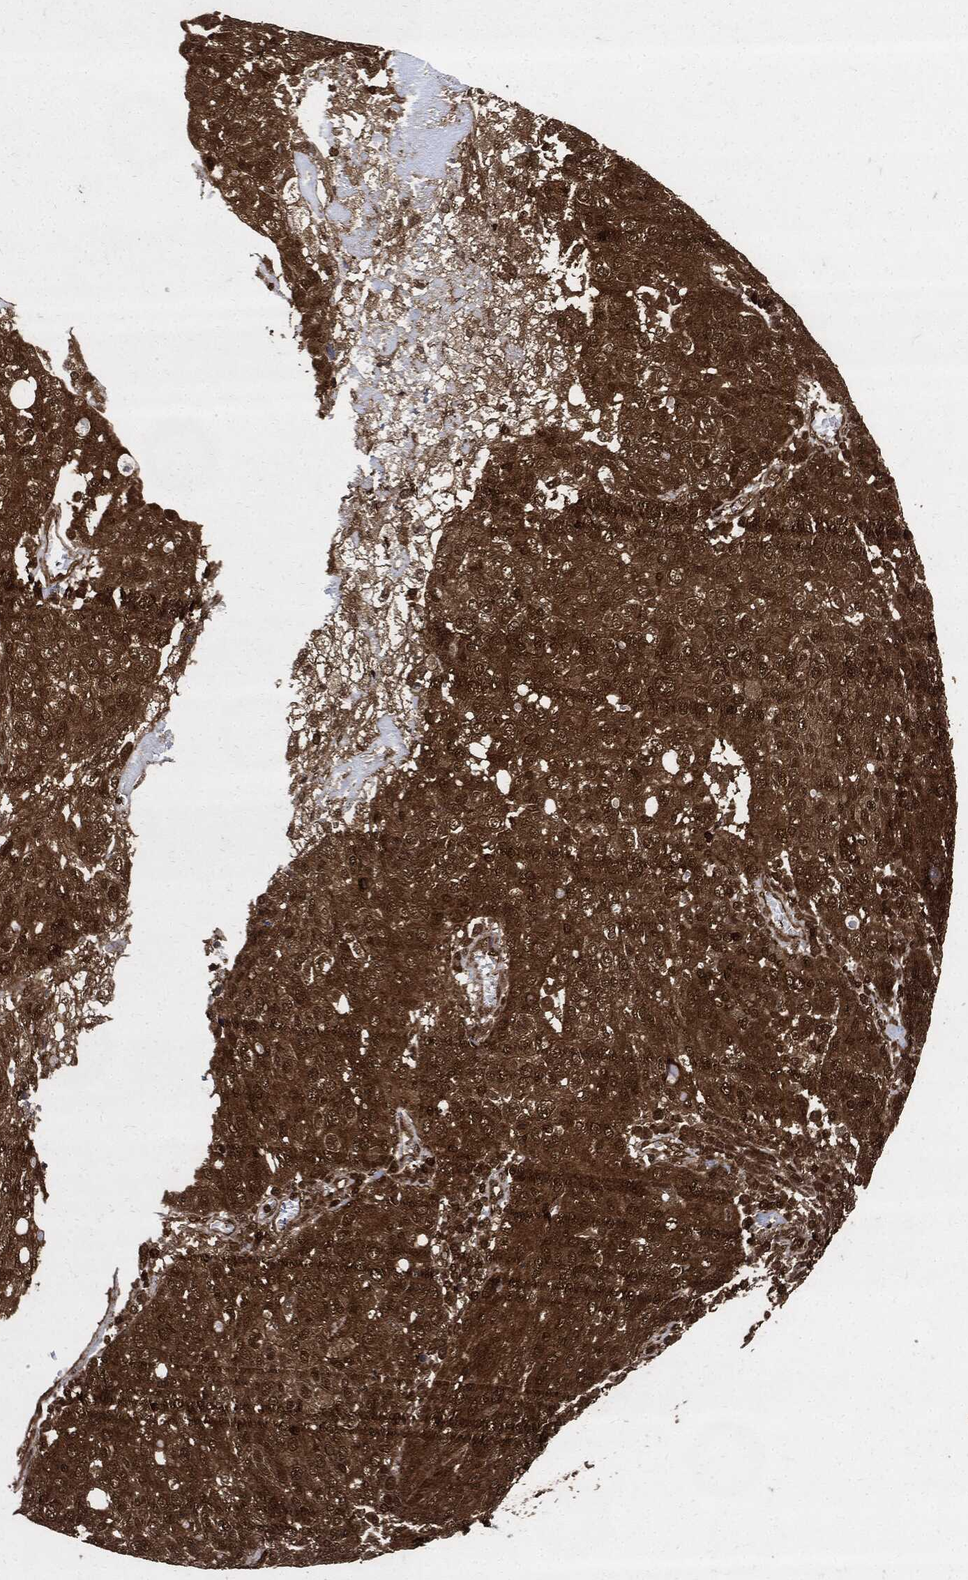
{"staining": {"intensity": "moderate", "quantity": ">75%", "location": "cytoplasmic/membranous"}, "tissue": "ovarian cancer", "cell_type": "Tumor cells", "image_type": "cancer", "snomed": [{"axis": "morphology", "description": "Carcinoma, endometroid"}, {"axis": "topography", "description": "Ovary"}], "caption": "Tumor cells exhibit medium levels of moderate cytoplasmic/membranous staining in about >75% of cells in ovarian endometroid carcinoma.", "gene": "YWHAB", "patient": {"sex": "female", "age": 50}}